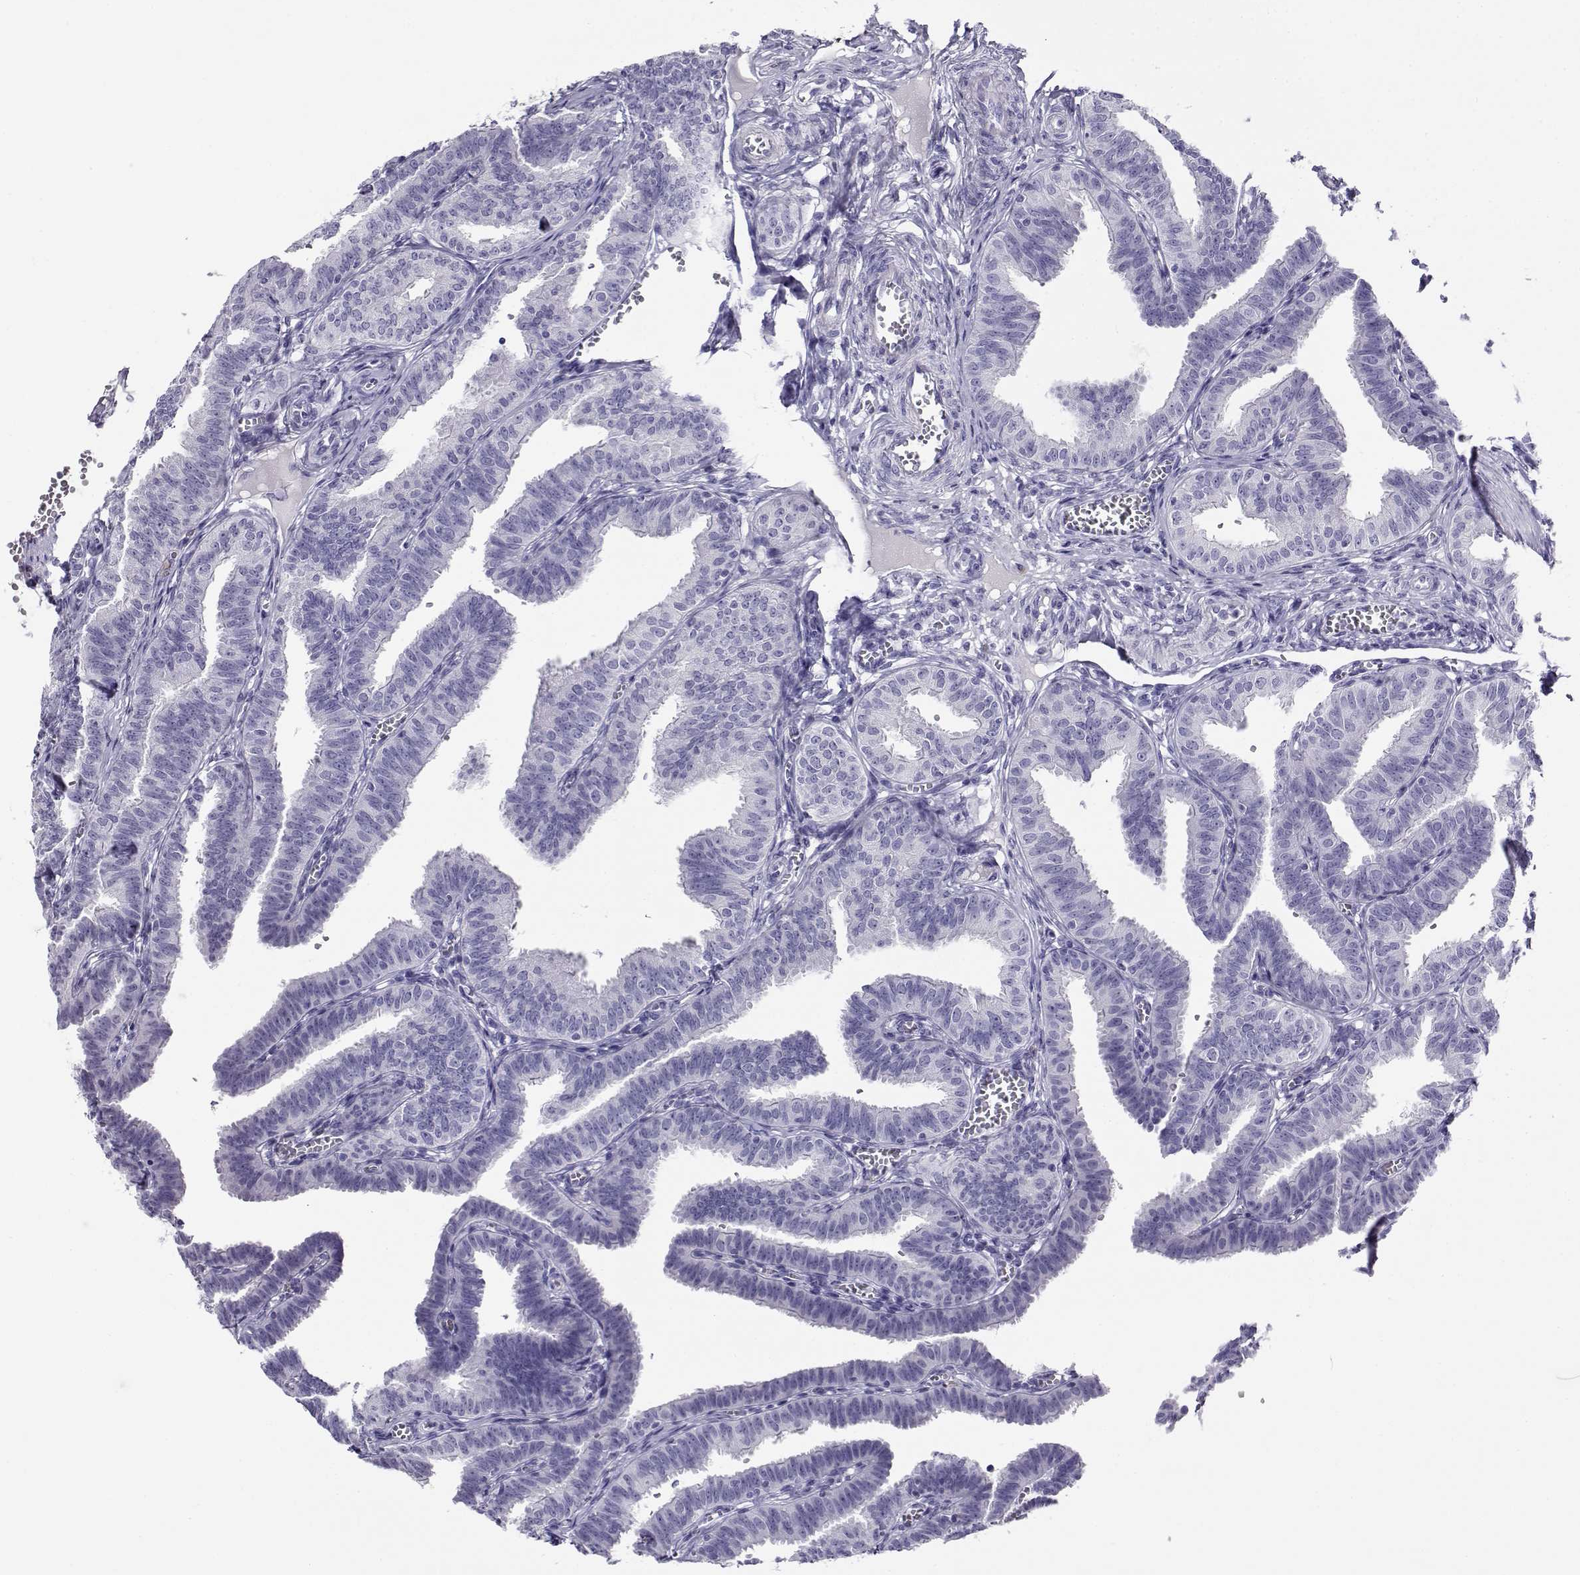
{"staining": {"intensity": "negative", "quantity": "none", "location": "none"}, "tissue": "fallopian tube", "cell_type": "Glandular cells", "image_type": "normal", "snomed": [{"axis": "morphology", "description": "Normal tissue, NOS"}, {"axis": "topography", "description": "Fallopian tube"}], "caption": "Immunohistochemistry (IHC) histopathology image of unremarkable fallopian tube: fallopian tube stained with DAB (3,3'-diaminobenzidine) shows no significant protein positivity in glandular cells.", "gene": "CABS1", "patient": {"sex": "female", "age": 25}}